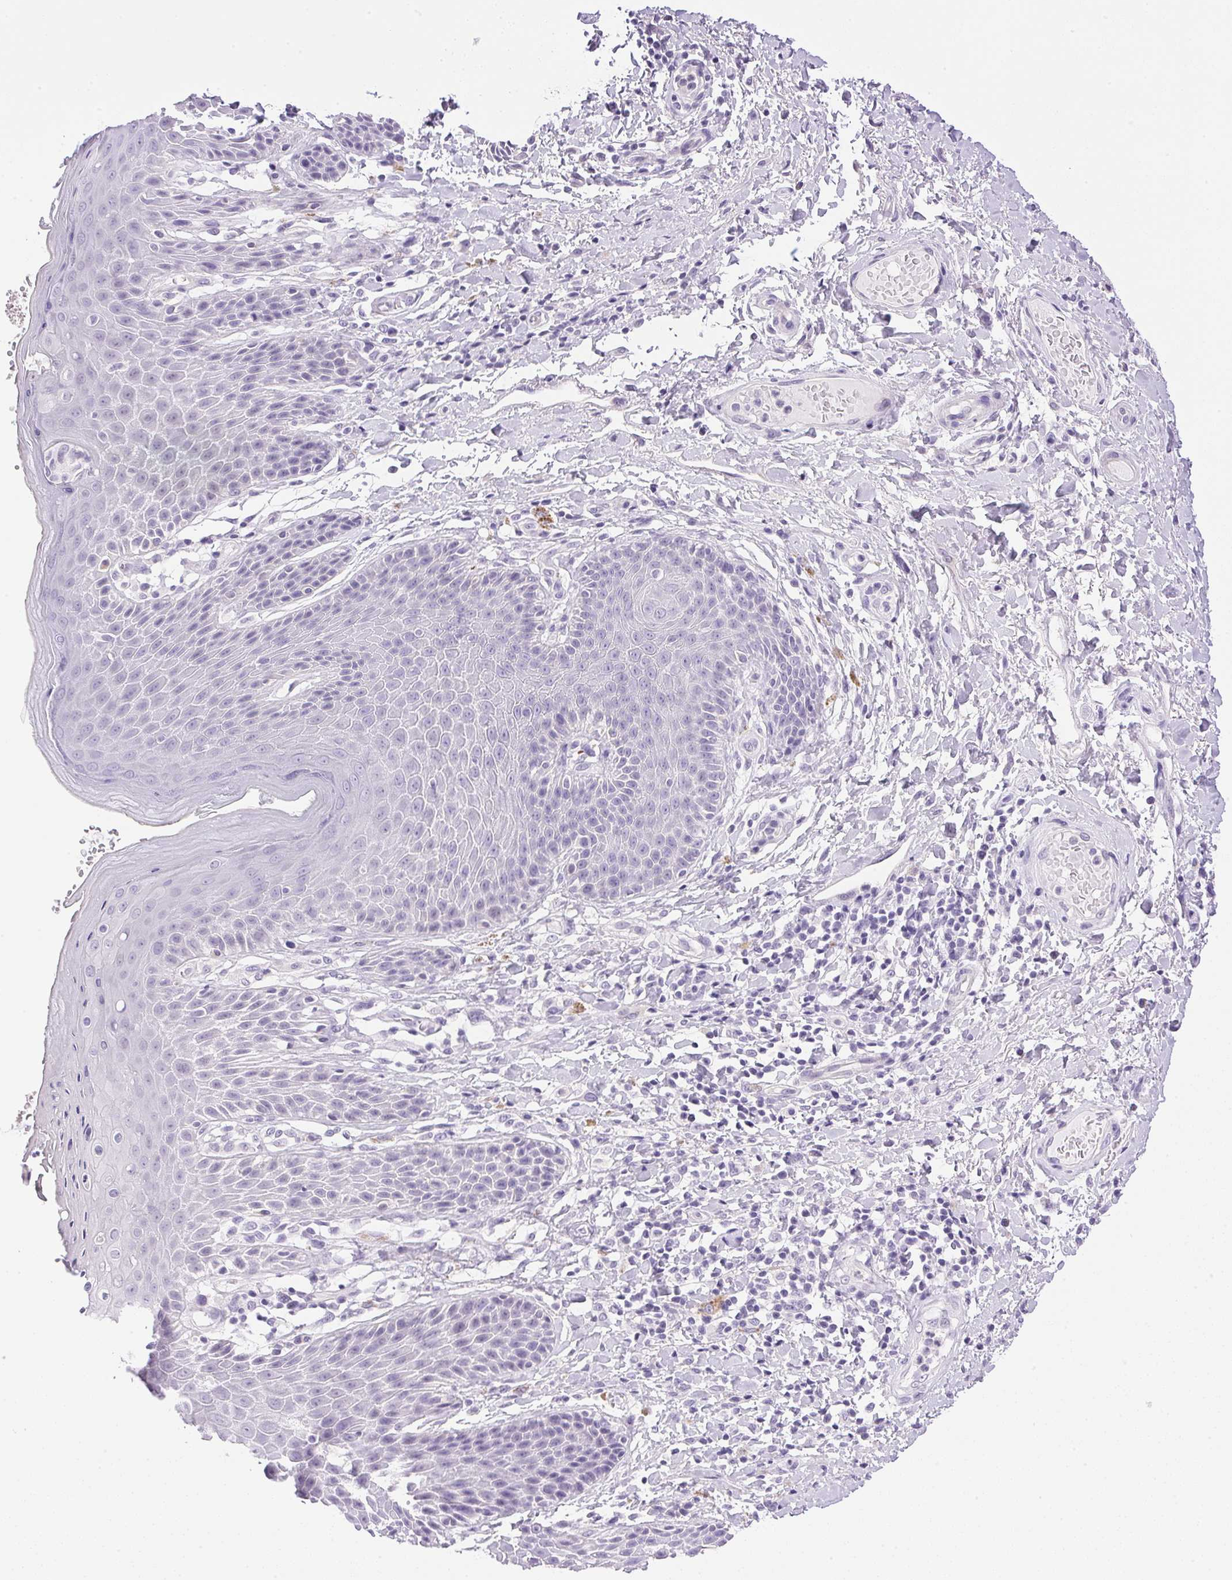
{"staining": {"intensity": "negative", "quantity": "none", "location": "none"}, "tissue": "skin", "cell_type": "Epidermal cells", "image_type": "normal", "snomed": [{"axis": "morphology", "description": "Normal tissue, NOS"}, {"axis": "topography", "description": "Anal"}, {"axis": "topography", "description": "Peripheral nerve tissue"}], "caption": "High power microscopy image of an IHC histopathology image of unremarkable skin, revealing no significant staining in epidermal cells.", "gene": "ATP6V0A4", "patient": {"sex": "male", "age": 51}}